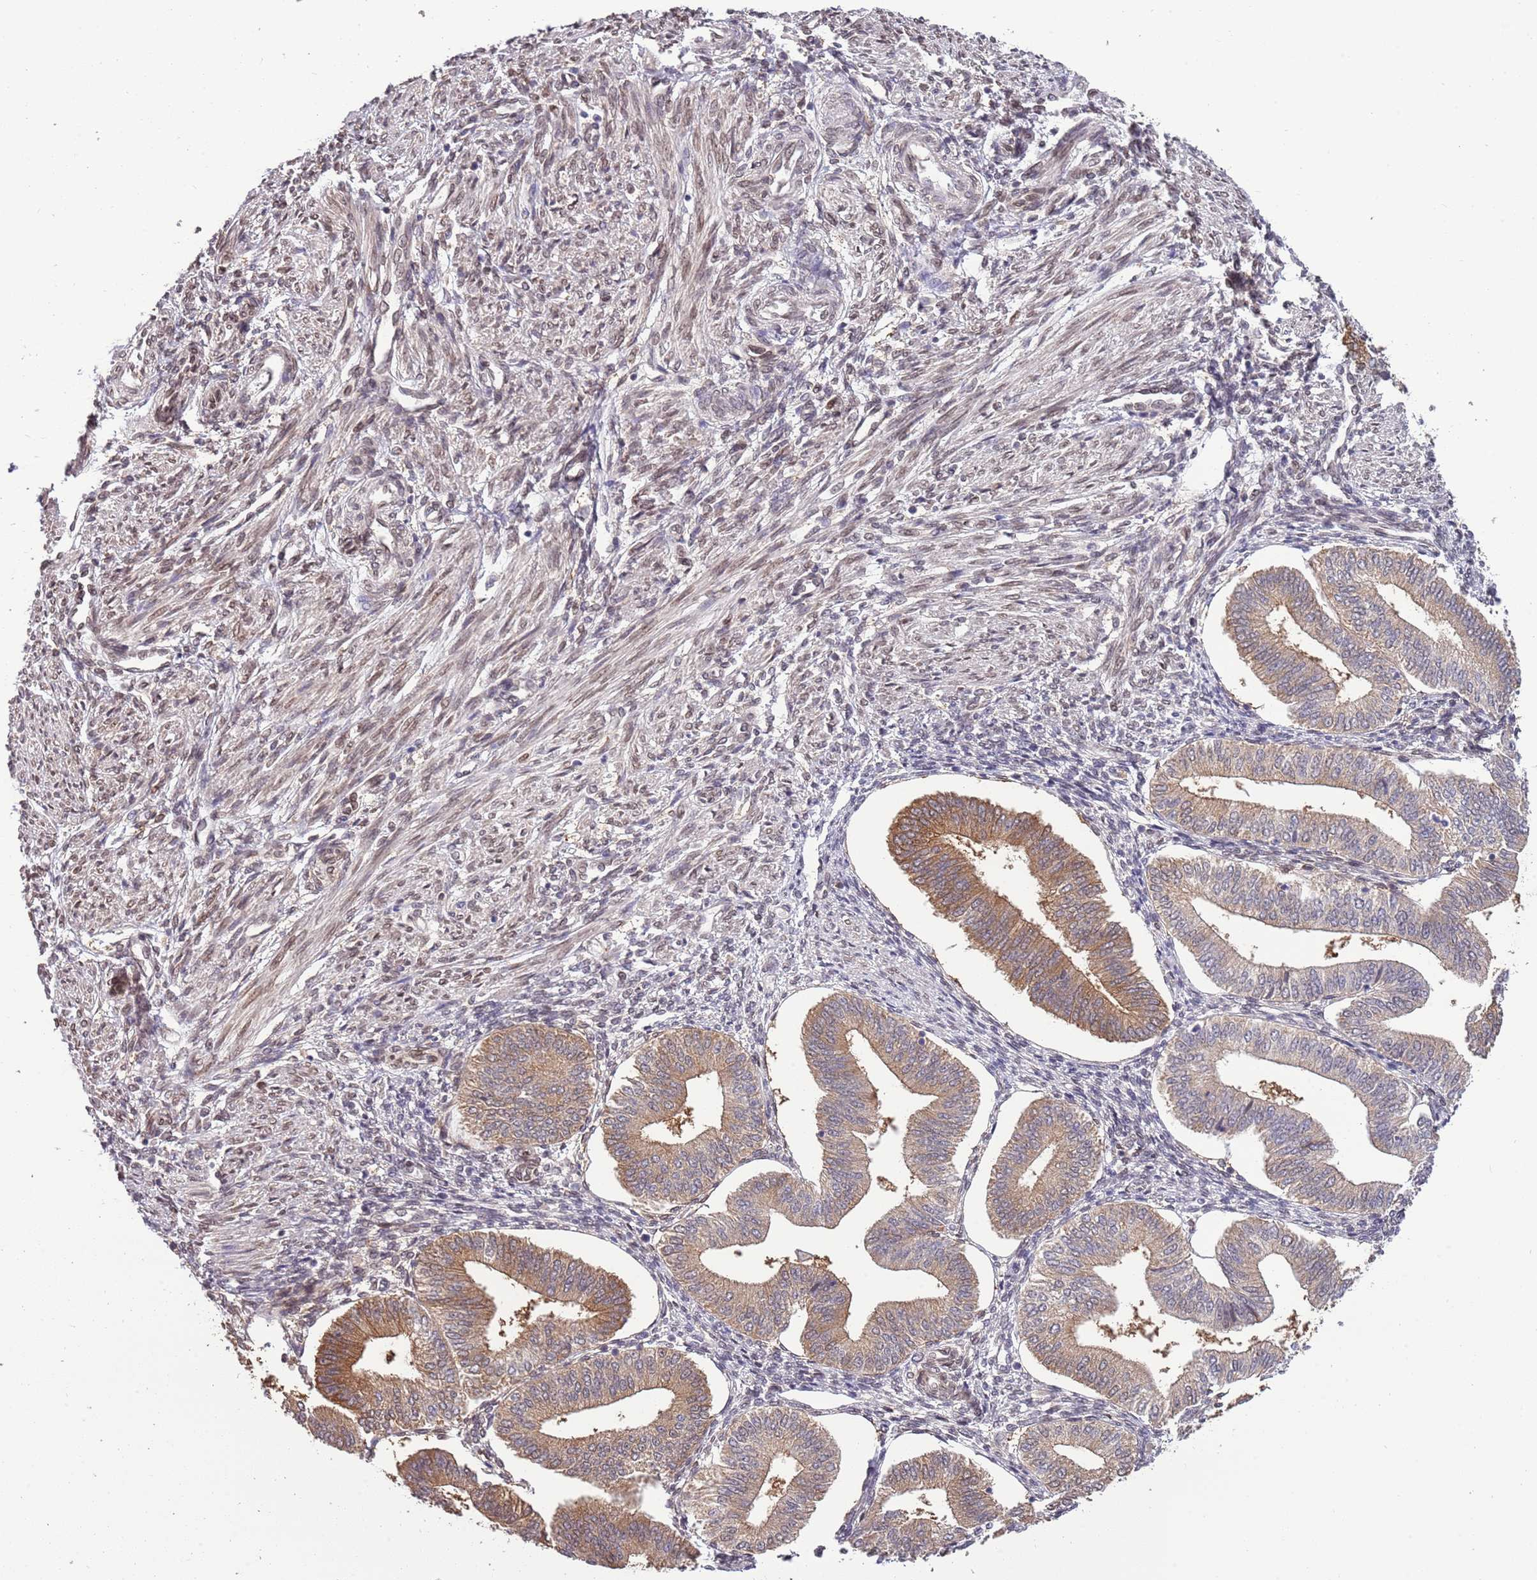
{"staining": {"intensity": "negative", "quantity": "none", "location": "none"}, "tissue": "endometrium", "cell_type": "Cells in endometrial stroma", "image_type": "normal", "snomed": [{"axis": "morphology", "description": "Normal tissue, NOS"}, {"axis": "topography", "description": "Endometrium"}], "caption": "IHC micrograph of normal human endometrium stained for a protein (brown), which reveals no staining in cells in endometrial stroma.", "gene": "ZNF665", "patient": {"sex": "female", "age": 34}}